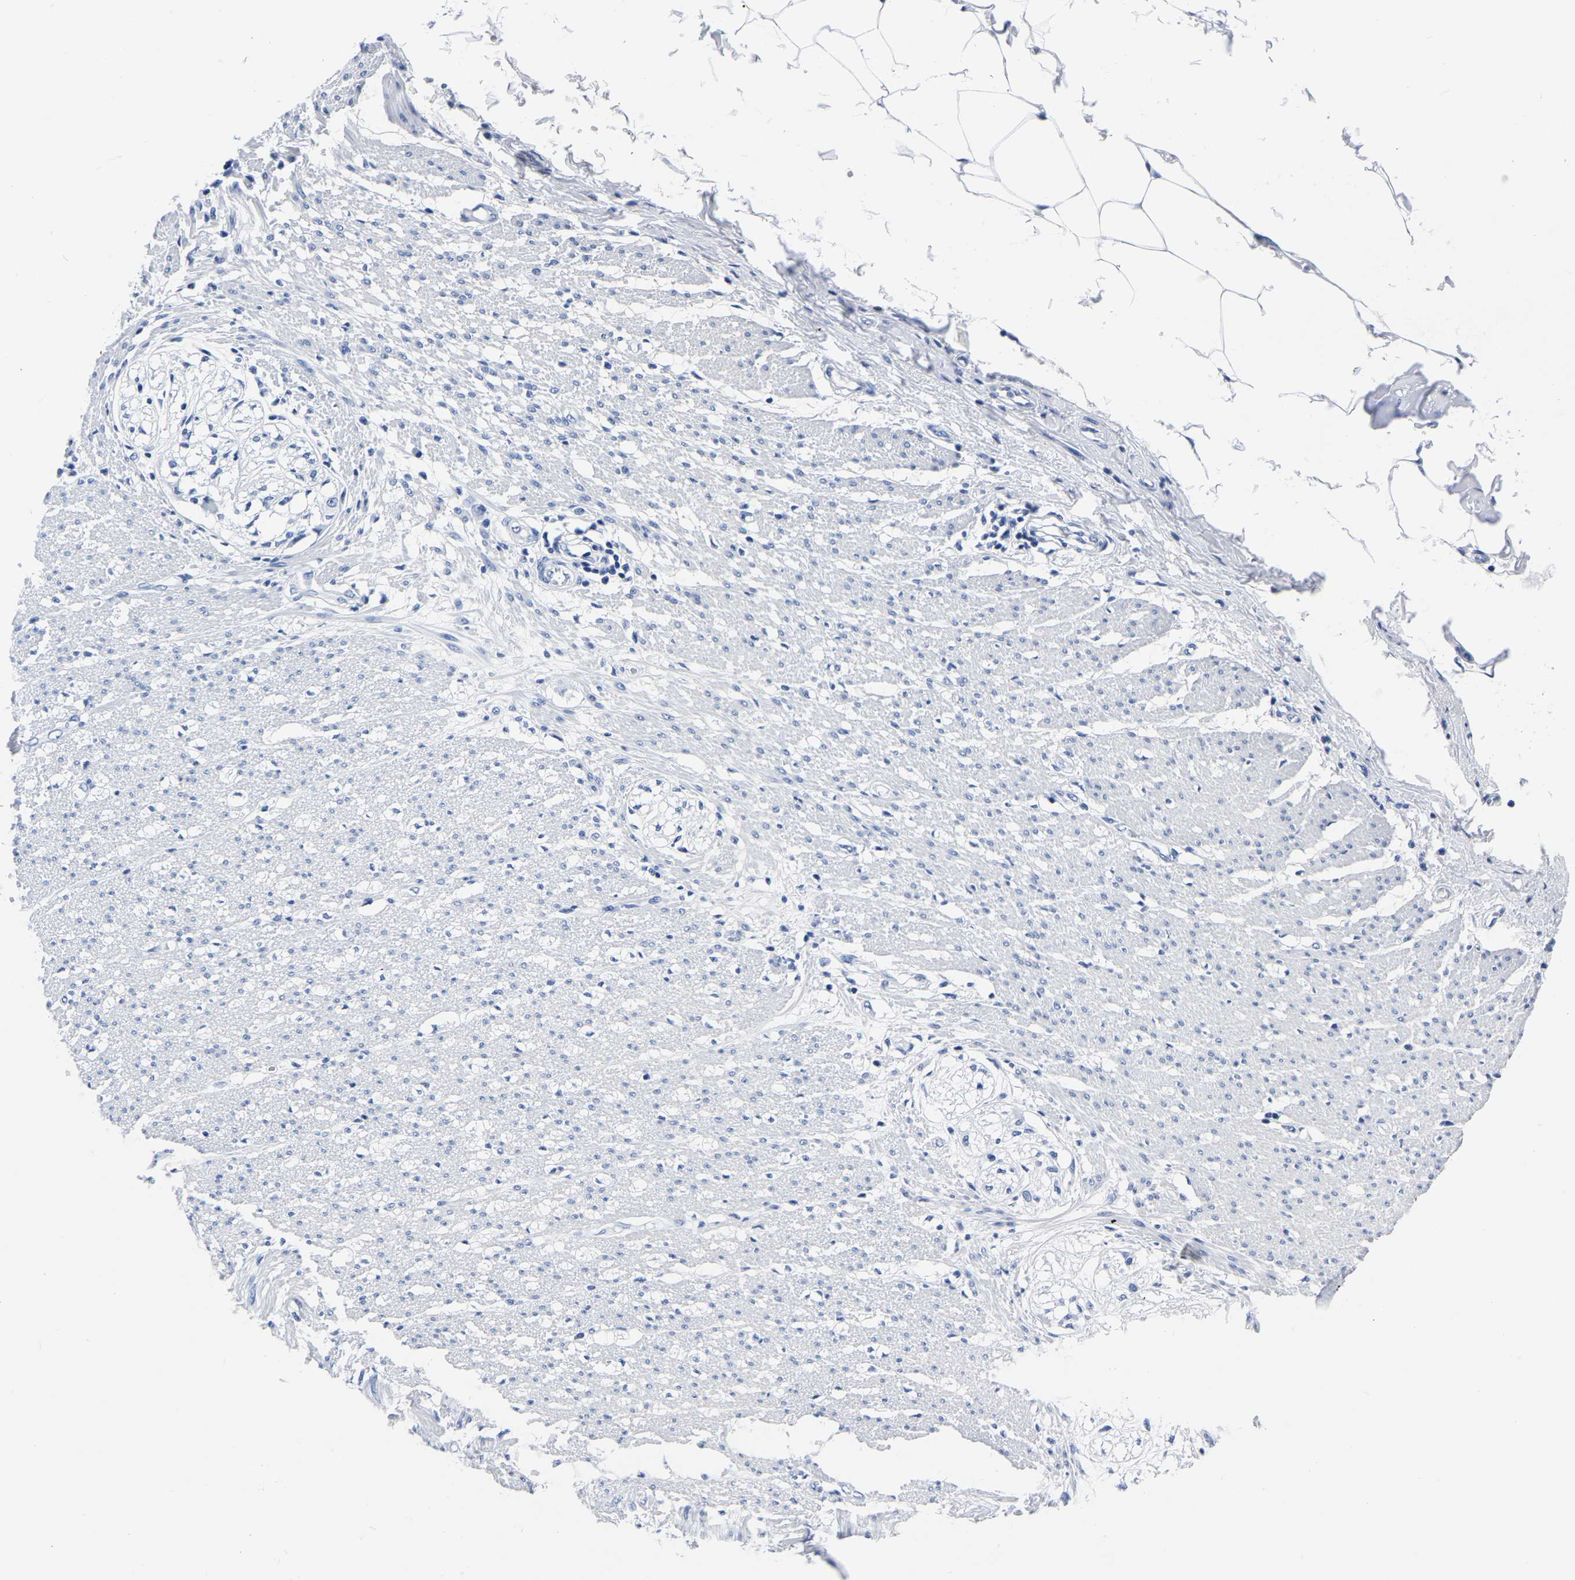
{"staining": {"intensity": "negative", "quantity": "none", "location": "none"}, "tissue": "smooth muscle", "cell_type": "Smooth muscle cells", "image_type": "normal", "snomed": [{"axis": "morphology", "description": "Normal tissue, NOS"}, {"axis": "morphology", "description": "Adenocarcinoma, NOS"}, {"axis": "topography", "description": "Colon"}, {"axis": "topography", "description": "Peripheral nerve tissue"}], "caption": "High magnification brightfield microscopy of unremarkable smooth muscle stained with DAB (brown) and counterstained with hematoxylin (blue): smooth muscle cells show no significant positivity.", "gene": "IMPG2", "patient": {"sex": "male", "age": 14}}